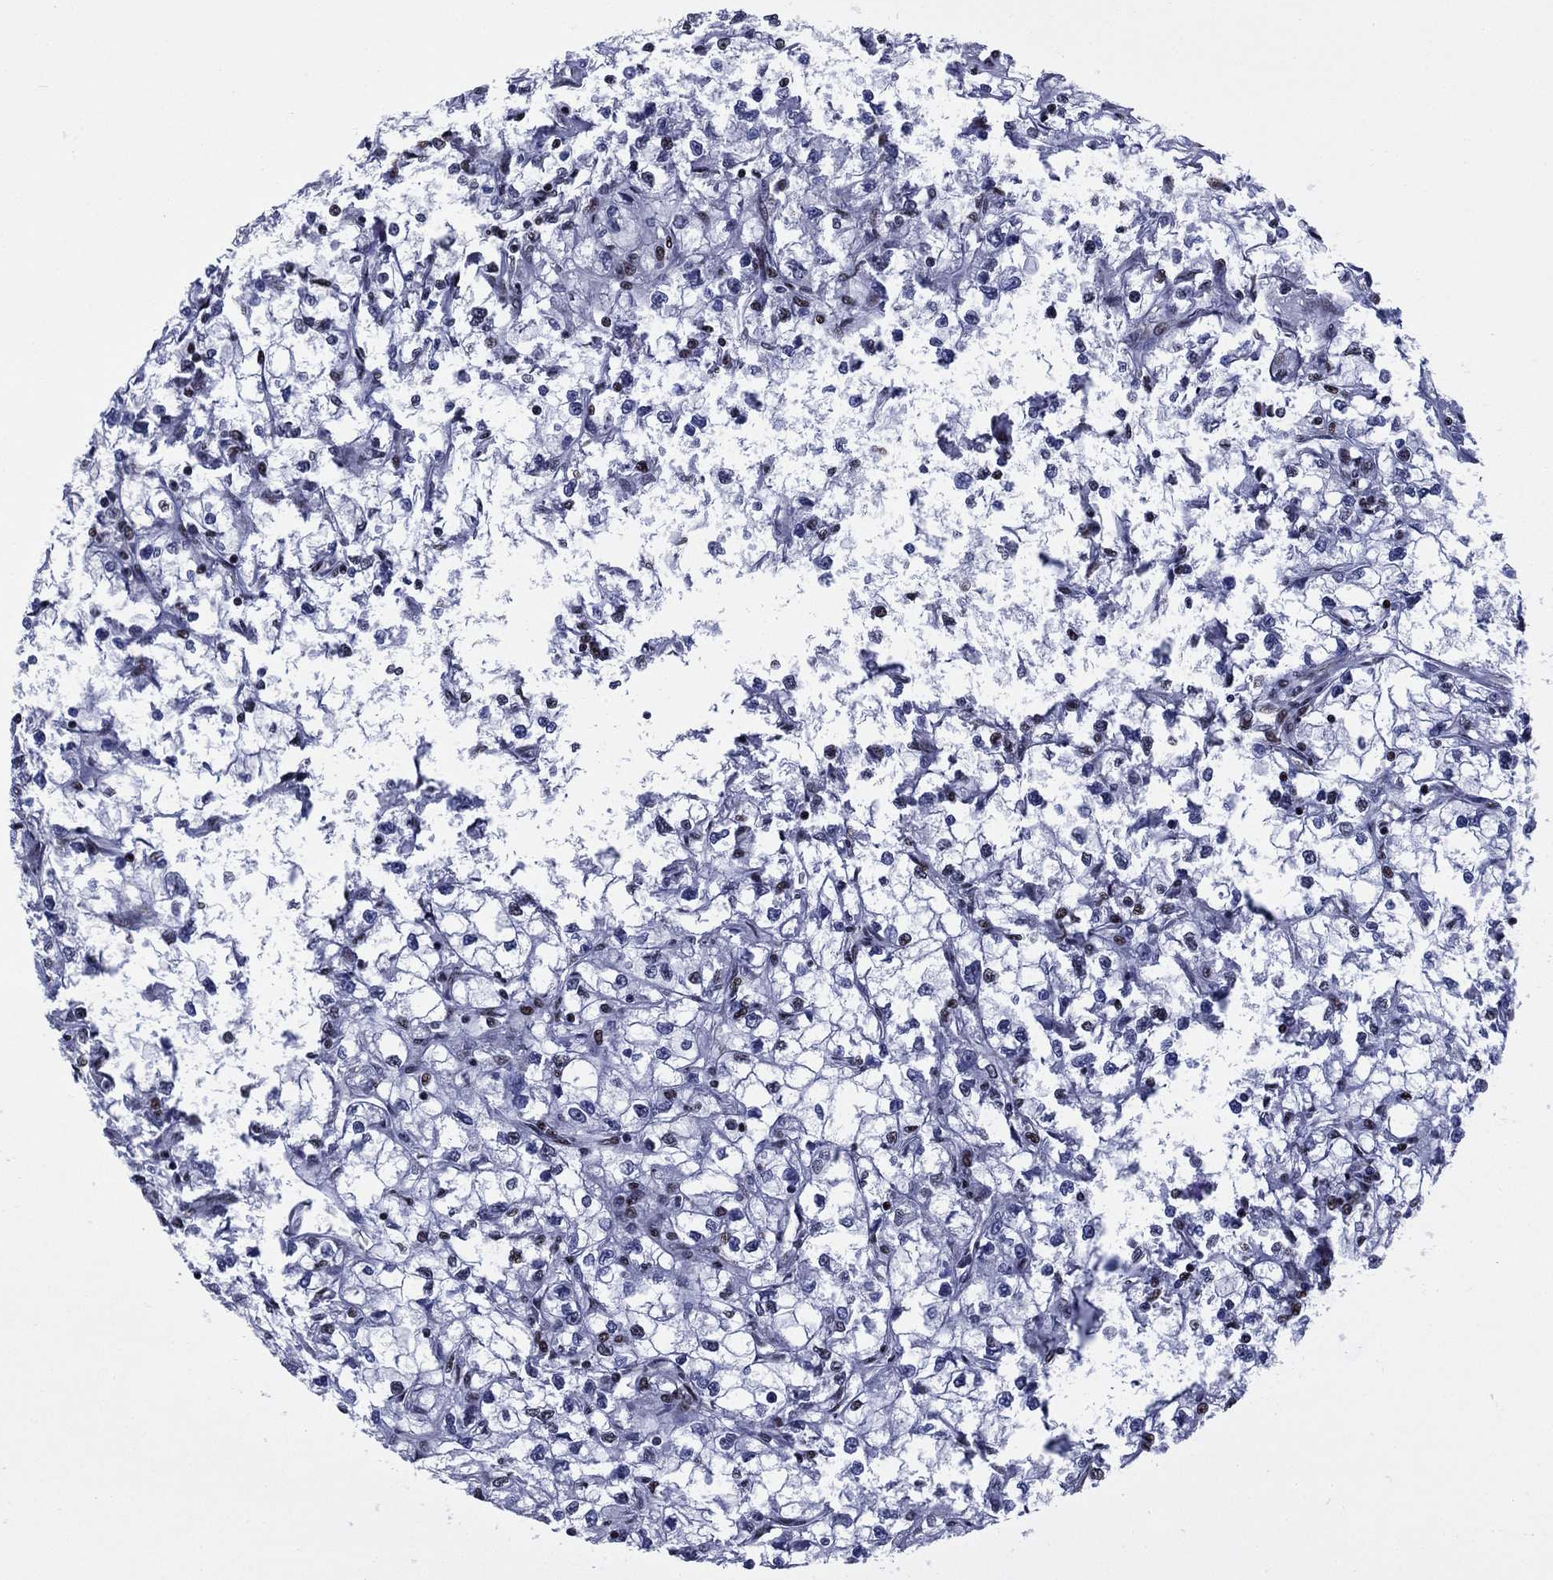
{"staining": {"intensity": "weak", "quantity": "<25%", "location": "nuclear"}, "tissue": "renal cancer", "cell_type": "Tumor cells", "image_type": "cancer", "snomed": [{"axis": "morphology", "description": "Adenocarcinoma, NOS"}, {"axis": "topography", "description": "Kidney"}], "caption": "A histopathology image of human renal cancer (adenocarcinoma) is negative for staining in tumor cells. (DAB immunohistochemistry (IHC), high magnification).", "gene": "N4BP2", "patient": {"sex": "male", "age": 67}}